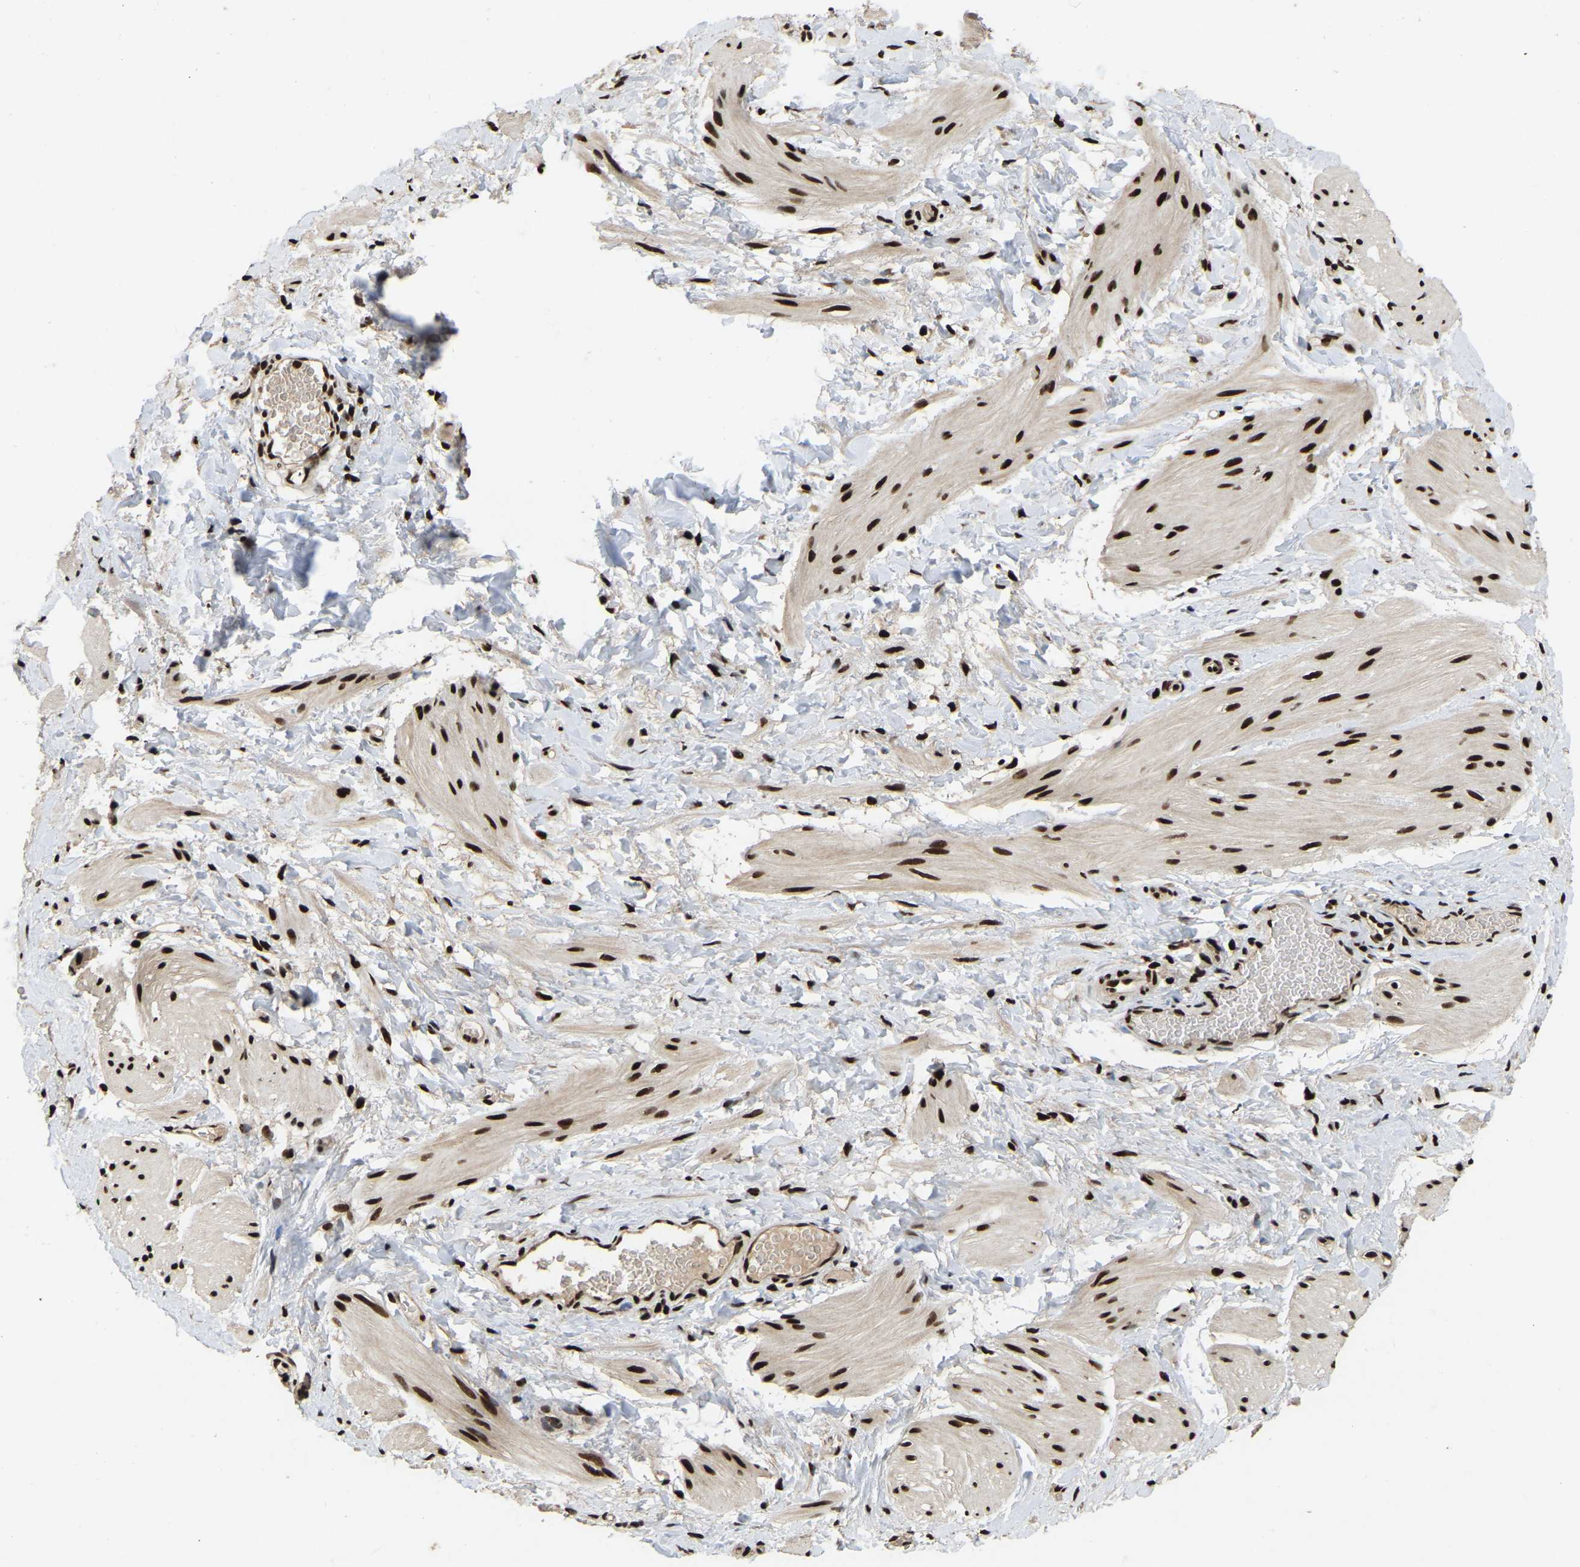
{"staining": {"intensity": "strong", "quantity": ">75%", "location": "nuclear"}, "tissue": "smooth muscle", "cell_type": "Smooth muscle cells", "image_type": "normal", "snomed": [{"axis": "morphology", "description": "Normal tissue, NOS"}, {"axis": "topography", "description": "Smooth muscle"}], "caption": "Strong nuclear protein positivity is identified in about >75% of smooth muscle cells in smooth muscle.", "gene": "TBL1XR1", "patient": {"sex": "male", "age": 16}}